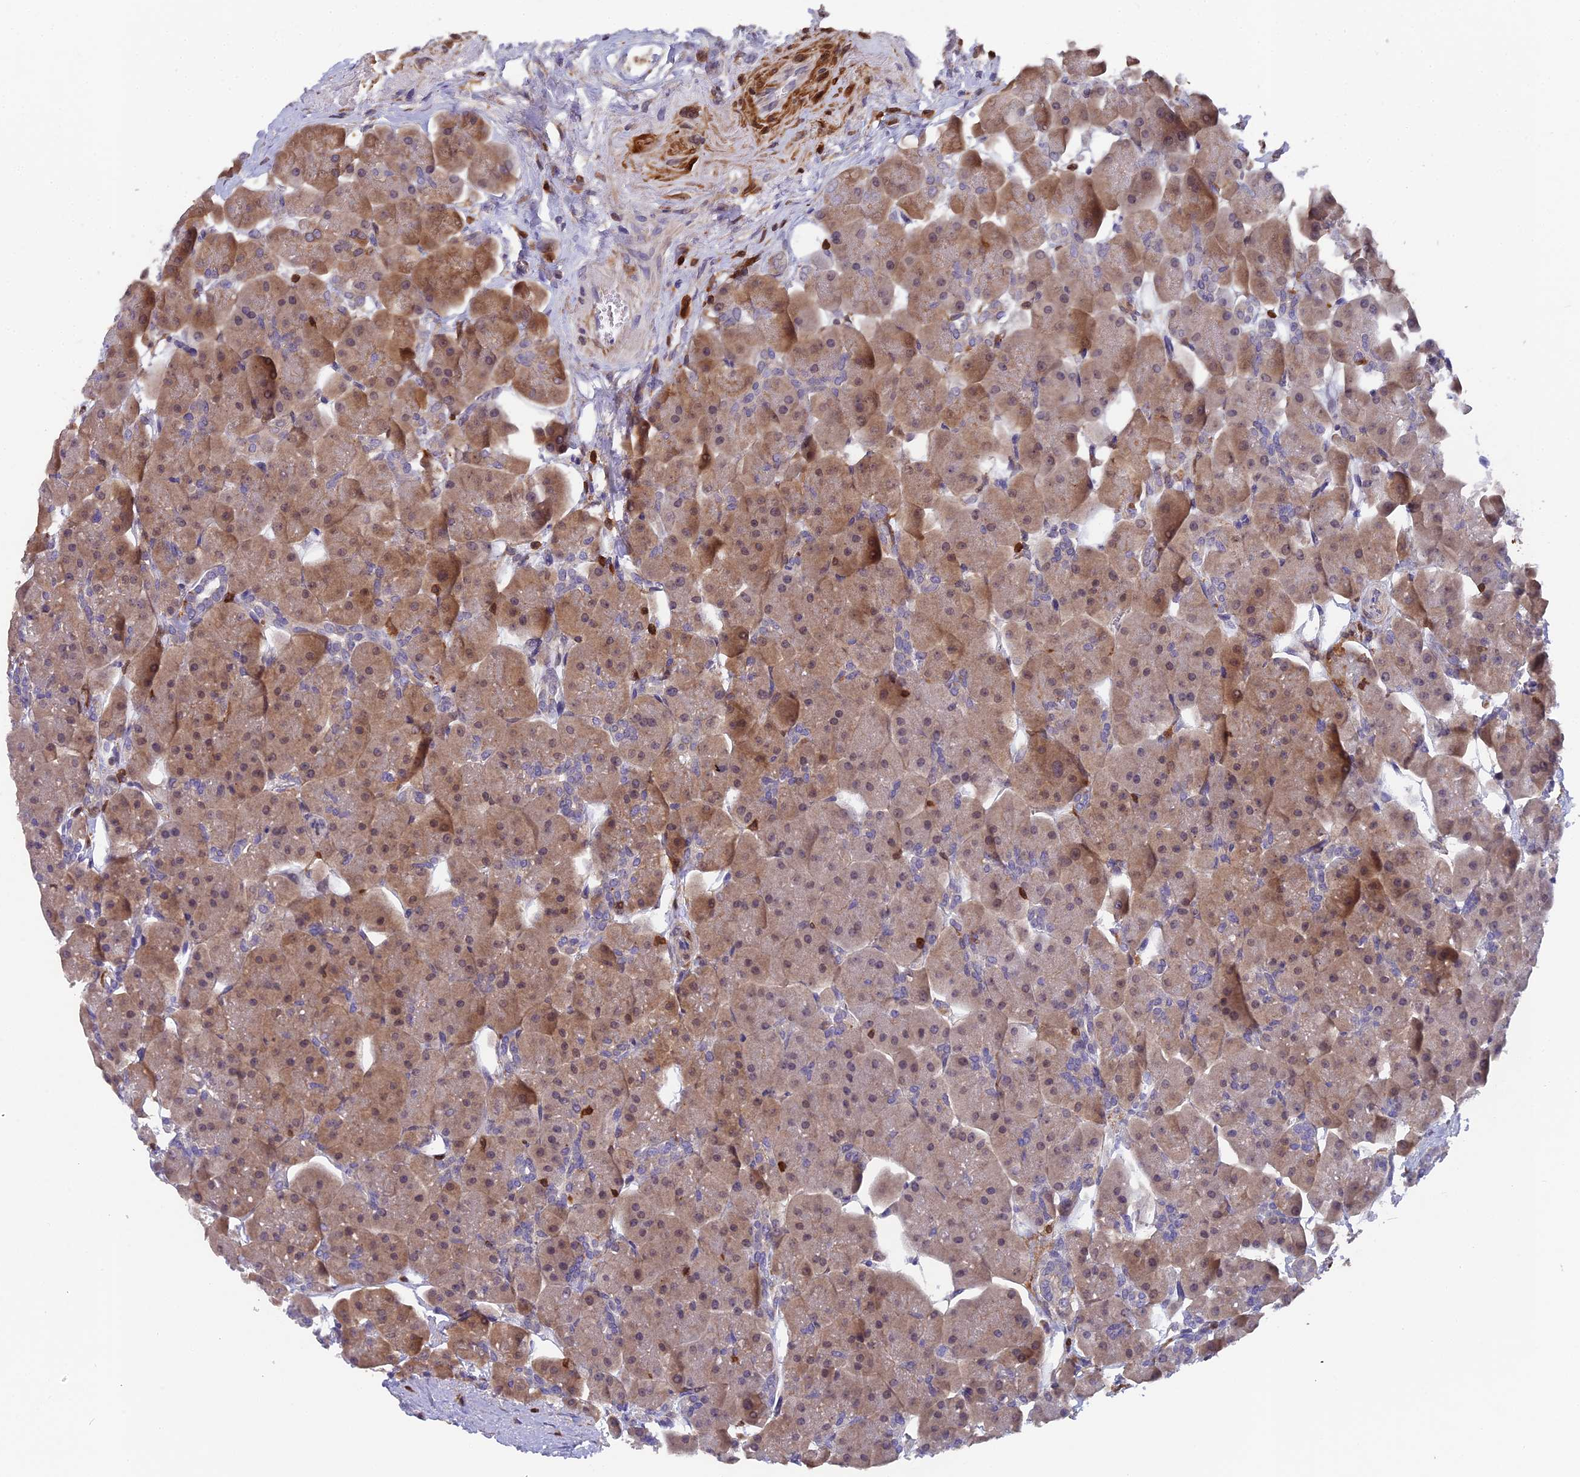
{"staining": {"intensity": "moderate", "quantity": "25%-75%", "location": "cytoplasmic/membranous,nuclear"}, "tissue": "pancreas", "cell_type": "Exocrine glandular cells", "image_type": "normal", "snomed": [{"axis": "morphology", "description": "Normal tissue, NOS"}, {"axis": "topography", "description": "Pancreas"}], "caption": "This photomicrograph reveals IHC staining of unremarkable human pancreas, with medium moderate cytoplasmic/membranous,nuclear expression in approximately 25%-75% of exocrine glandular cells.", "gene": "GALK2", "patient": {"sex": "male", "age": 66}}